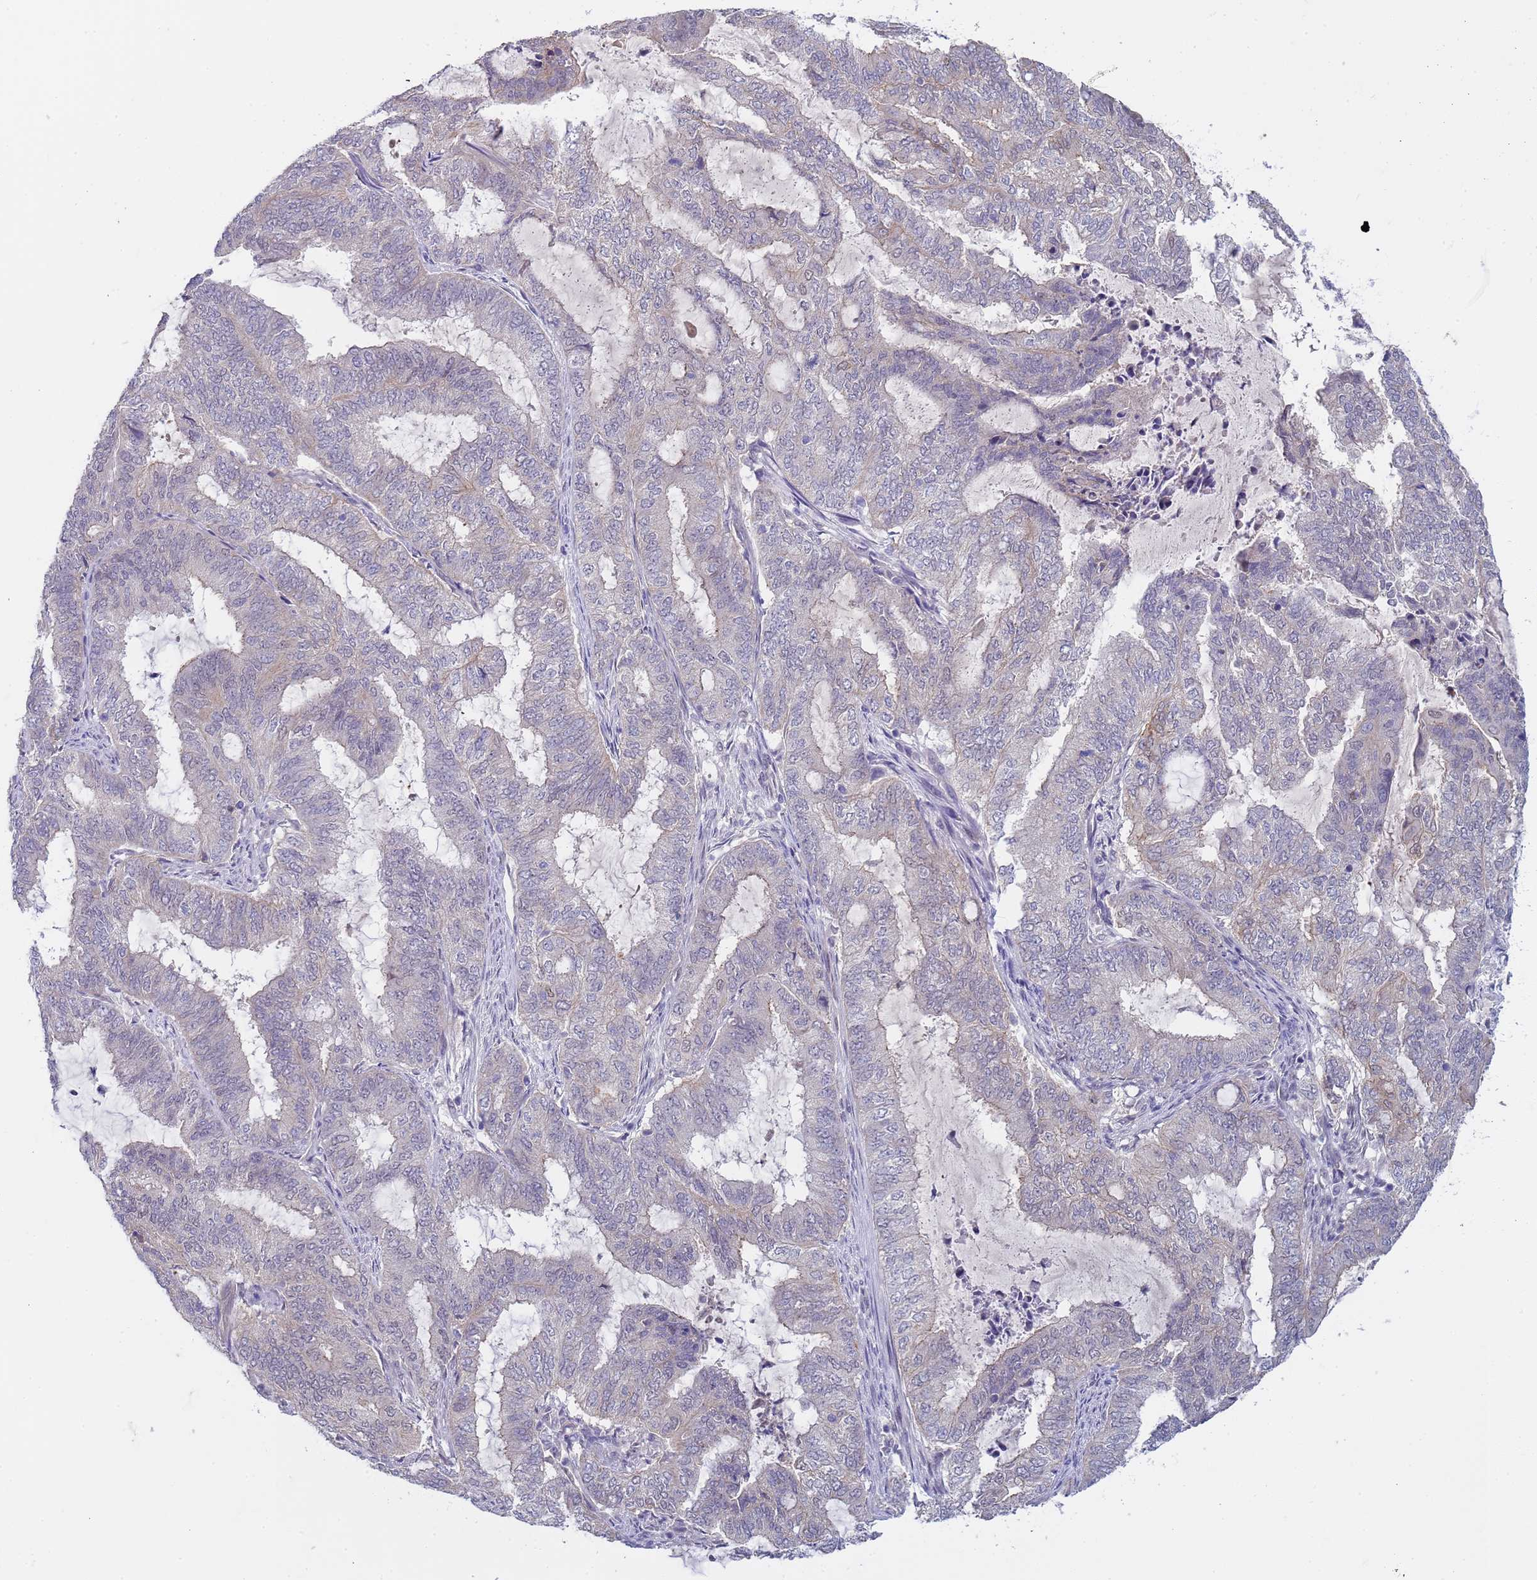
{"staining": {"intensity": "negative", "quantity": "none", "location": "none"}, "tissue": "endometrial cancer", "cell_type": "Tumor cells", "image_type": "cancer", "snomed": [{"axis": "morphology", "description": "Adenocarcinoma, NOS"}, {"axis": "topography", "description": "Endometrium"}], "caption": "Protein analysis of adenocarcinoma (endometrial) exhibits no significant staining in tumor cells.", "gene": "TRMT10A", "patient": {"sex": "female", "age": 51}}